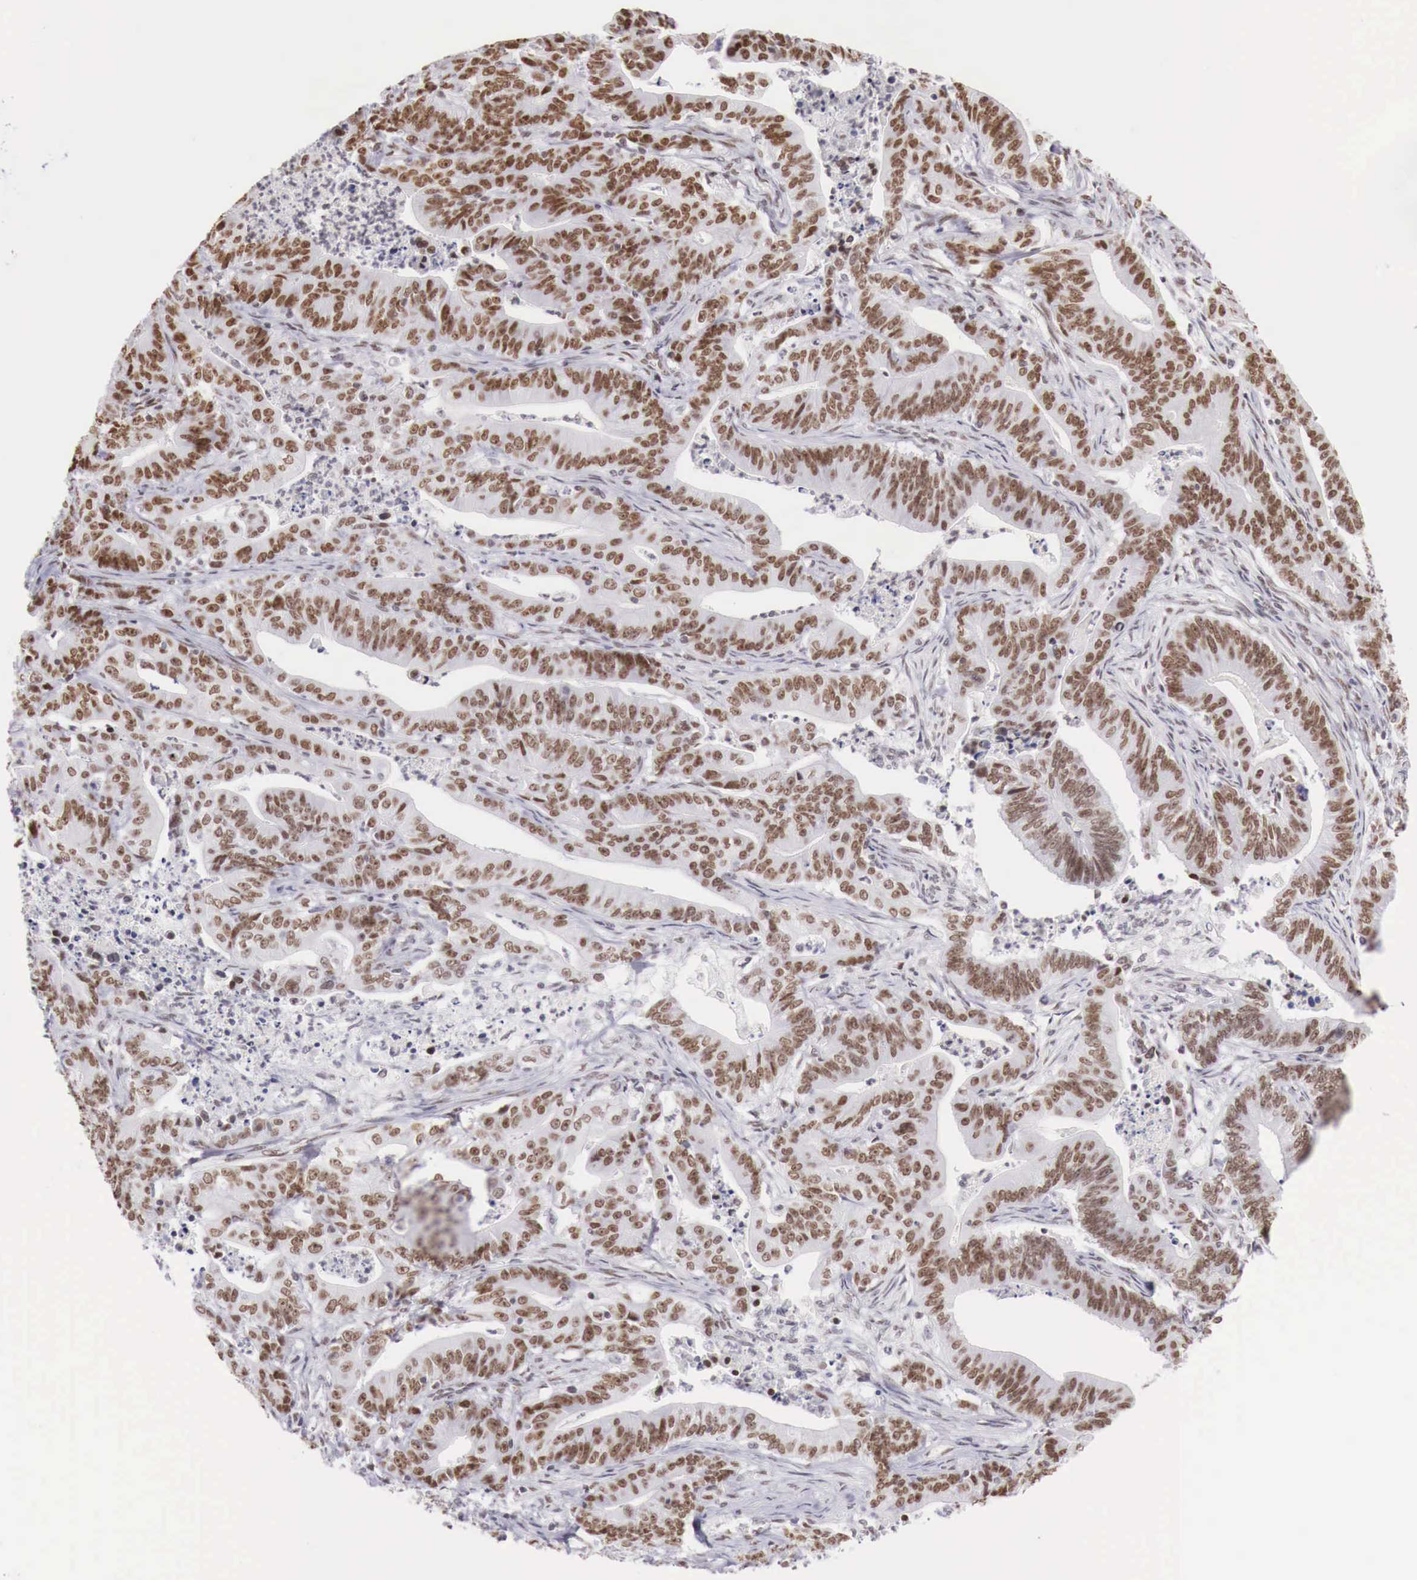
{"staining": {"intensity": "moderate", "quantity": "25%-75%", "location": "nuclear"}, "tissue": "stomach cancer", "cell_type": "Tumor cells", "image_type": "cancer", "snomed": [{"axis": "morphology", "description": "Adenocarcinoma, NOS"}, {"axis": "topography", "description": "Stomach, lower"}], "caption": "There is medium levels of moderate nuclear staining in tumor cells of stomach adenocarcinoma, as demonstrated by immunohistochemical staining (brown color).", "gene": "PHF14", "patient": {"sex": "female", "age": 86}}